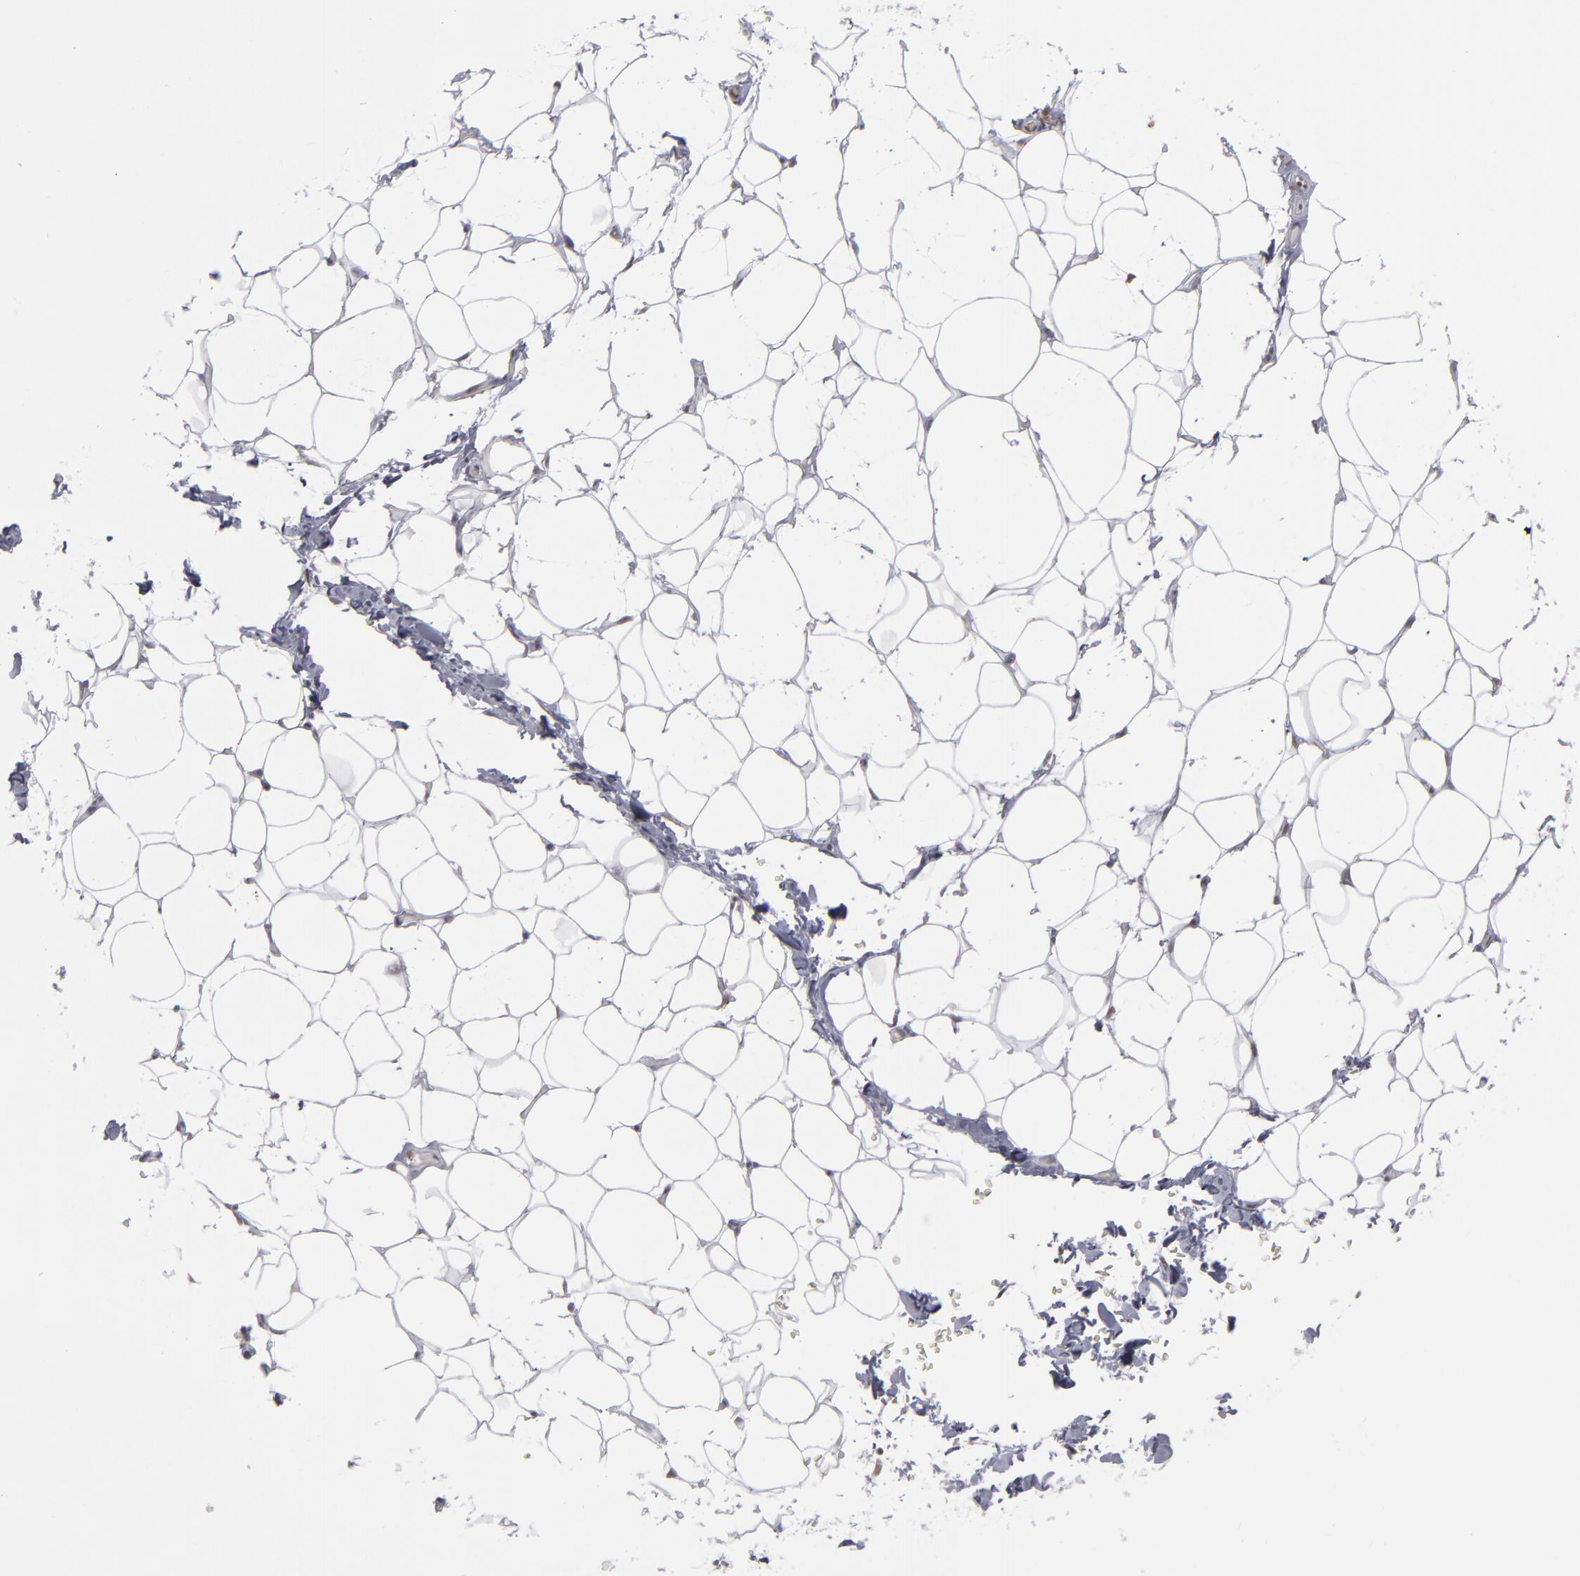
{"staining": {"intensity": "negative", "quantity": "none", "location": "none"}, "tissue": "adipose tissue", "cell_type": "Adipocytes", "image_type": "normal", "snomed": [{"axis": "morphology", "description": "Normal tissue, NOS"}, {"axis": "topography", "description": "Soft tissue"}], "caption": "This is an IHC micrograph of normal human adipose tissue. There is no staining in adipocytes.", "gene": "GSR", "patient": {"sex": "male", "age": 26}}